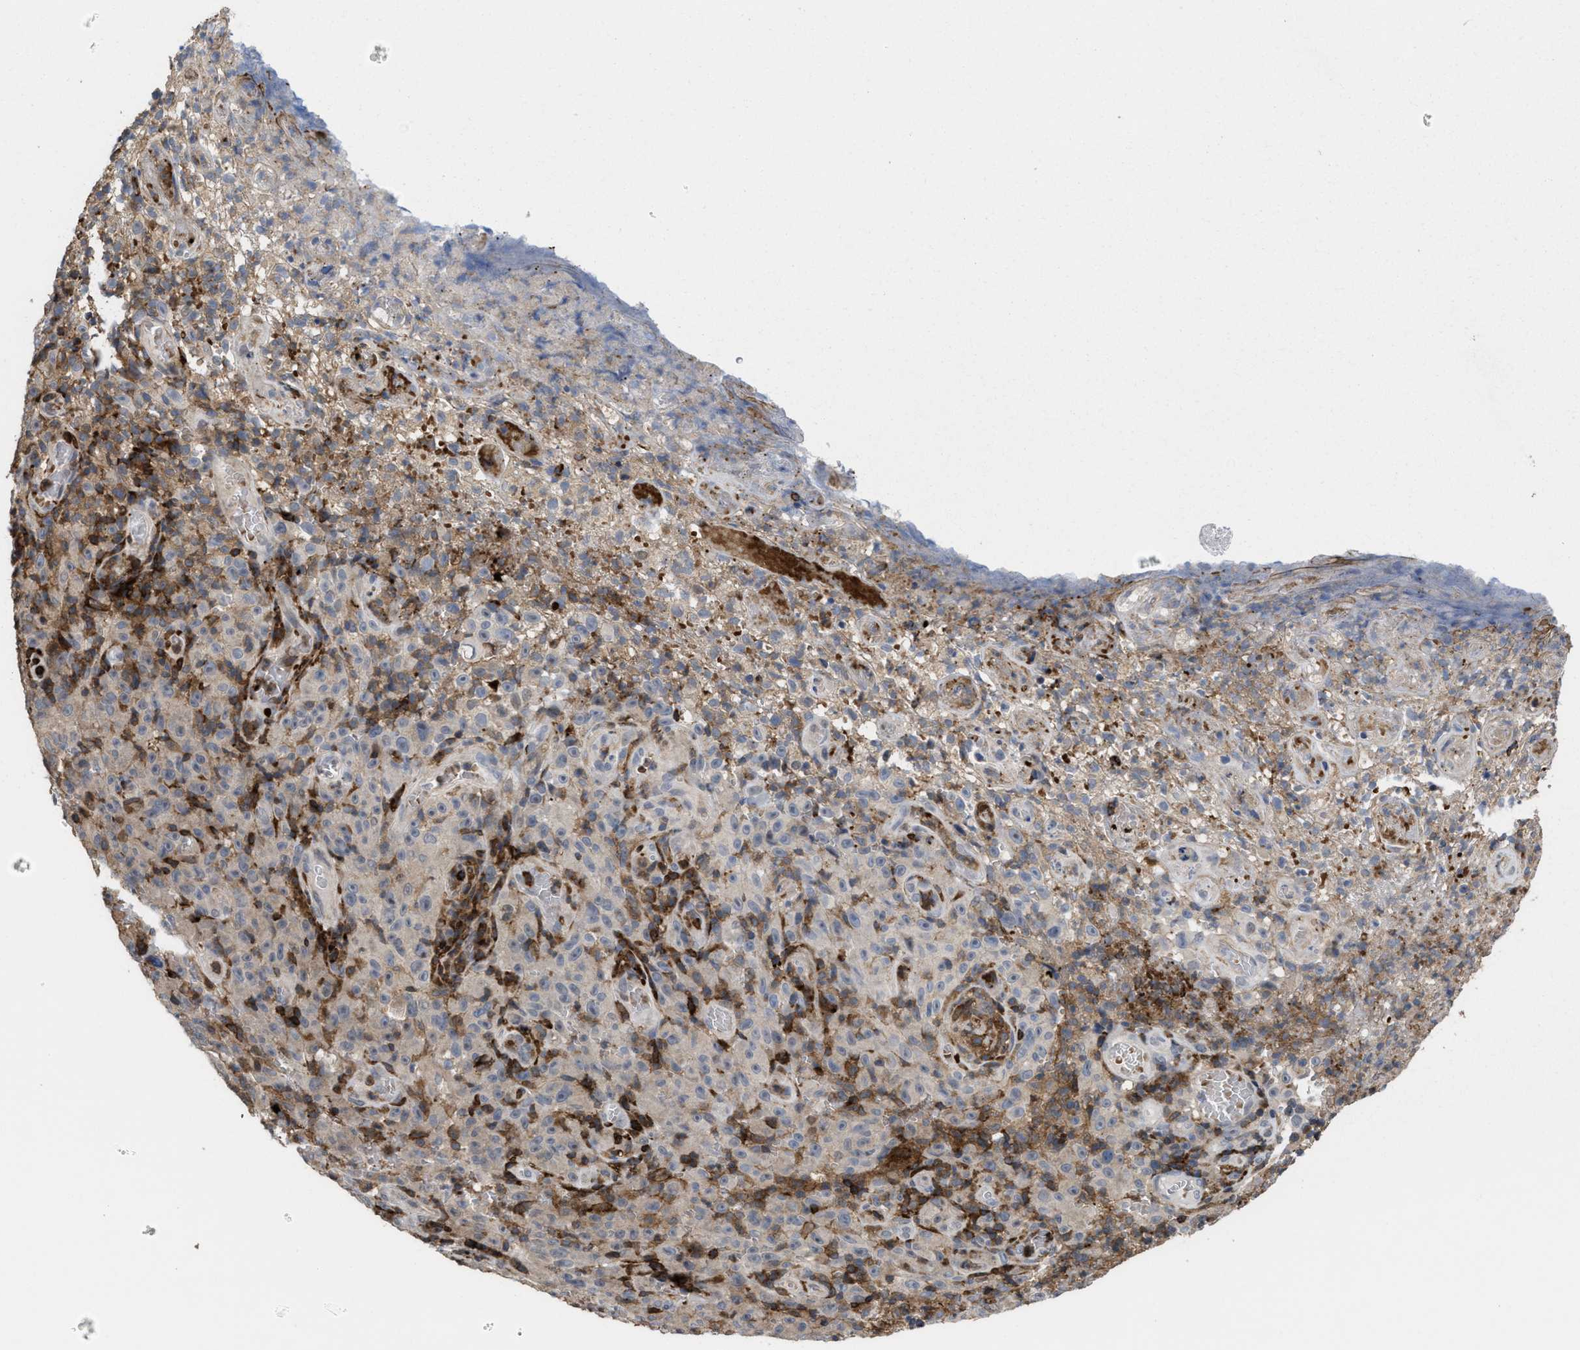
{"staining": {"intensity": "weak", "quantity": "<25%", "location": "cytoplasmic/membranous"}, "tissue": "melanoma", "cell_type": "Tumor cells", "image_type": "cancer", "snomed": [{"axis": "morphology", "description": "Malignant melanoma, NOS"}, {"axis": "topography", "description": "Skin"}], "caption": "An IHC histopathology image of malignant melanoma is shown. There is no staining in tumor cells of malignant melanoma.", "gene": "PTPRE", "patient": {"sex": "female", "age": 82}}